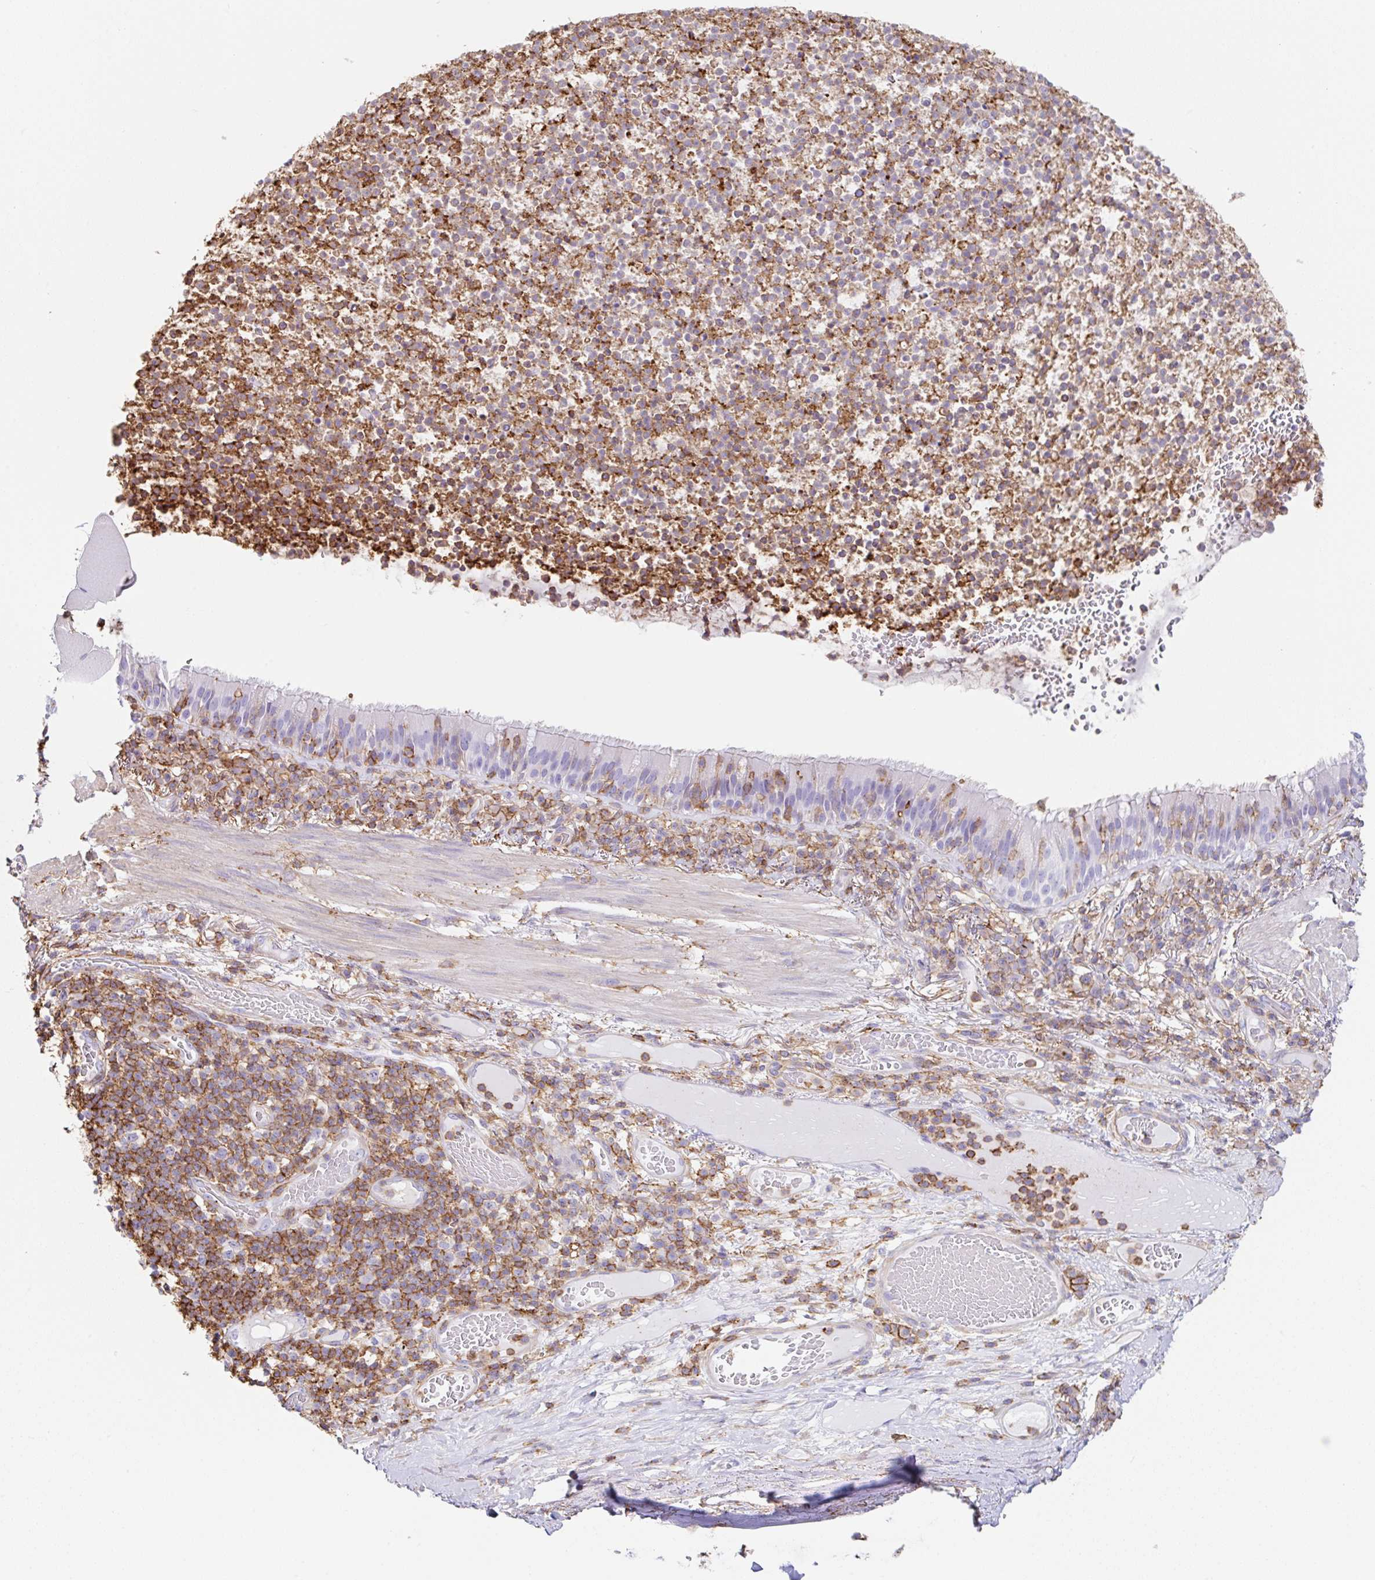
{"staining": {"intensity": "weak", "quantity": "<25%", "location": "cytoplasmic/membranous"}, "tissue": "bronchus", "cell_type": "Respiratory epithelial cells", "image_type": "normal", "snomed": [{"axis": "morphology", "description": "Normal tissue, NOS"}, {"axis": "topography", "description": "Cartilage tissue"}, {"axis": "topography", "description": "Bronchus"}], "caption": "Immunohistochemistry micrograph of unremarkable bronchus: human bronchus stained with DAB shows no significant protein positivity in respiratory epithelial cells.", "gene": "MTTP", "patient": {"sex": "male", "age": 56}}